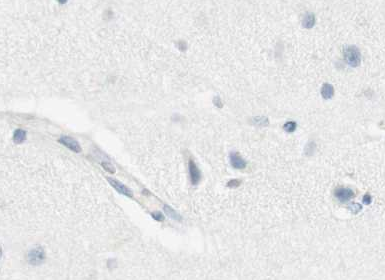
{"staining": {"intensity": "negative", "quantity": "none", "location": "none"}, "tissue": "cerebral cortex", "cell_type": "Endothelial cells", "image_type": "normal", "snomed": [{"axis": "morphology", "description": "Normal tissue, NOS"}, {"axis": "topography", "description": "Cerebral cortex"}], "caption": "An IHC photomicrograph of unremarkable cerebral cortex is shown. There is no staining in endothelial cells of cerebral cortex. Brightfield microscopy of immunohistochemistry stained with DAB (3,3'-diaminobenzidine) (brown) and hematoxylin (blue), captured at high magnification.", "gene": "MLLT10", "patient": {"sex": "female", "age": 54}}